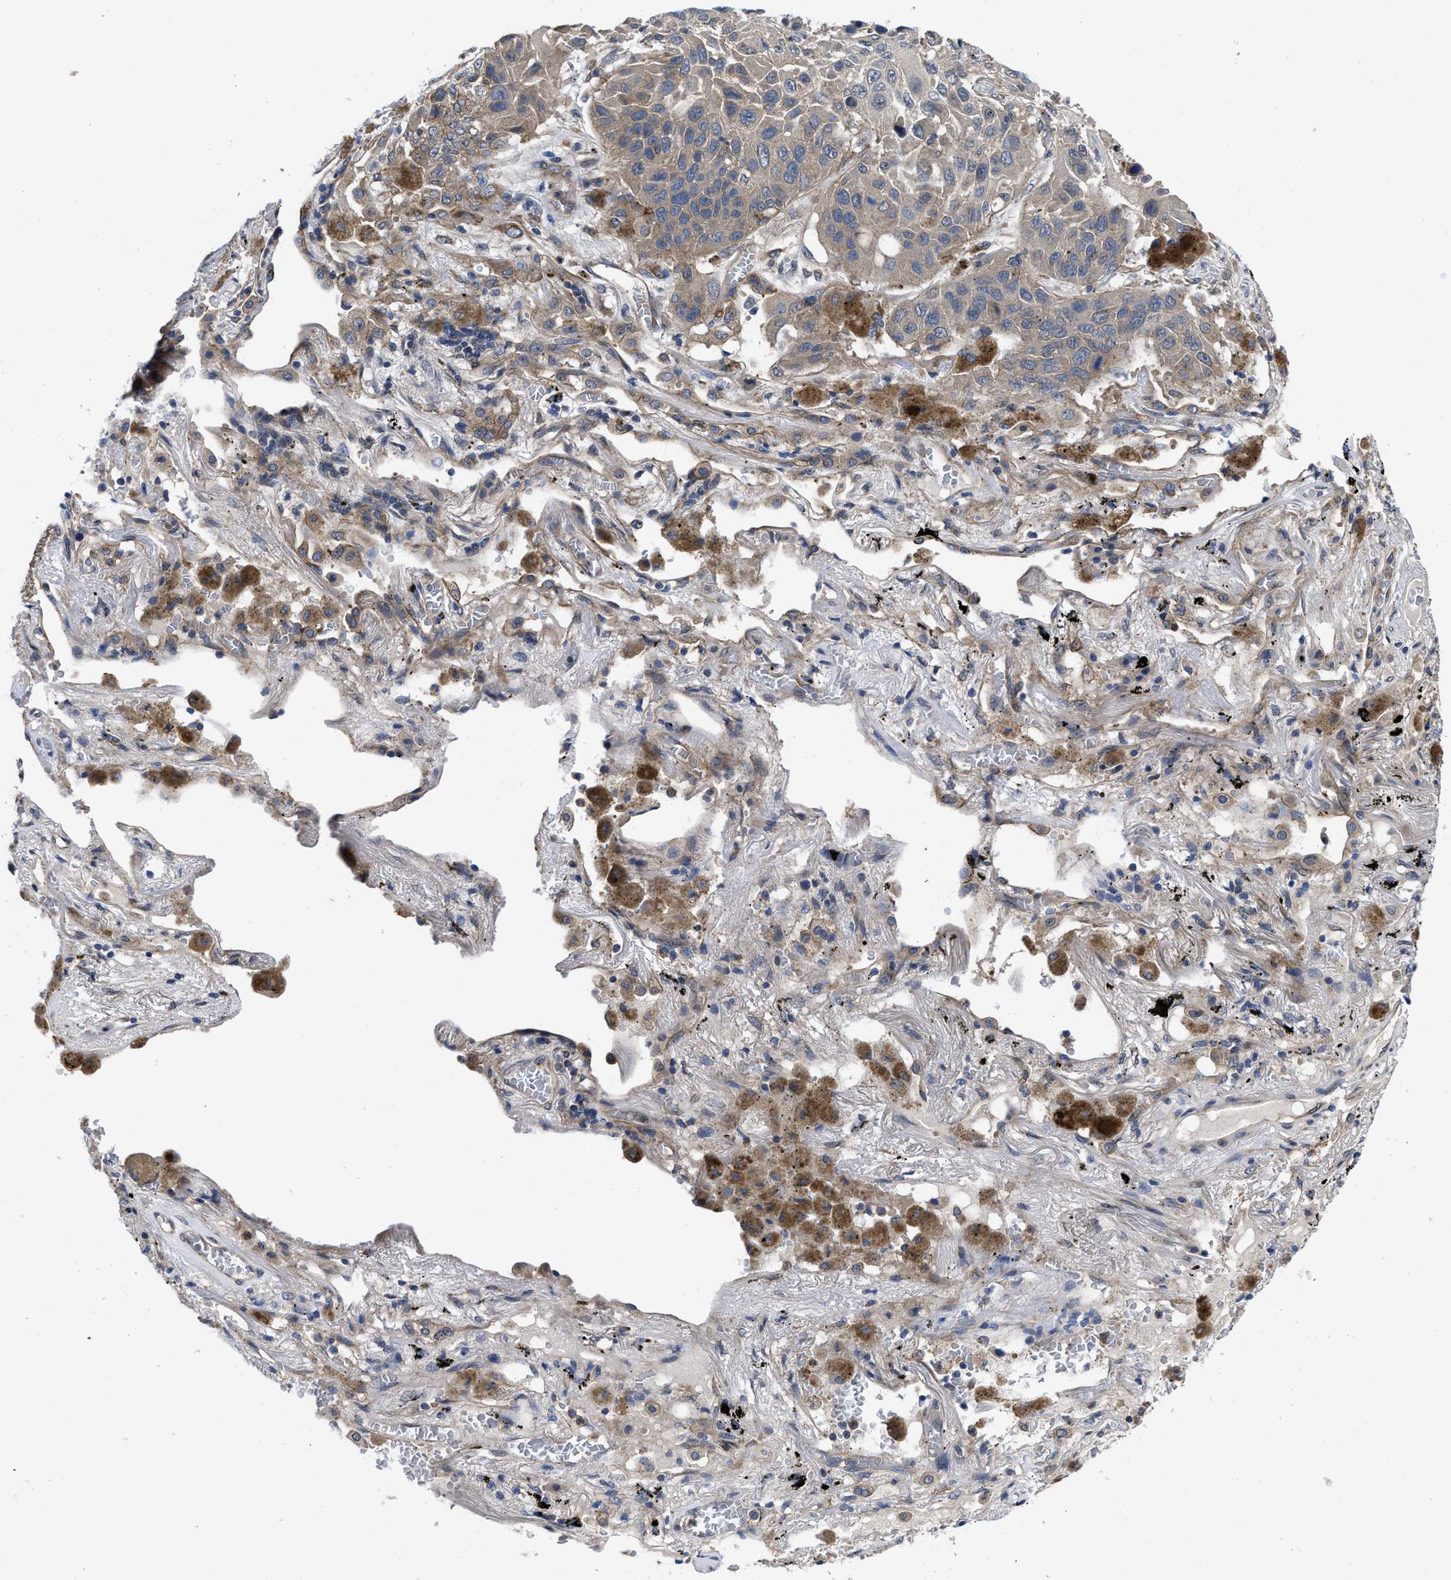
{"staining": {"intensity": "weak", "quantity": "<25%", "location": "cytoplasmic/membranous"}, "tissue": "lung cancer", "cell_type": "Tumor cells", "image_type": "cancer", "snomed": [{"axis": "morphology", "description": "Squamous cell carcinoma, NOS"}, {"axis": "topography", "description": "Lung"}], "caption": "The image shows no significant positivity in tumor cells of lung cancer (squamous cell carcinoma).", "gene": "PKD2", "patient": {"sex": "male", "age": 57}}